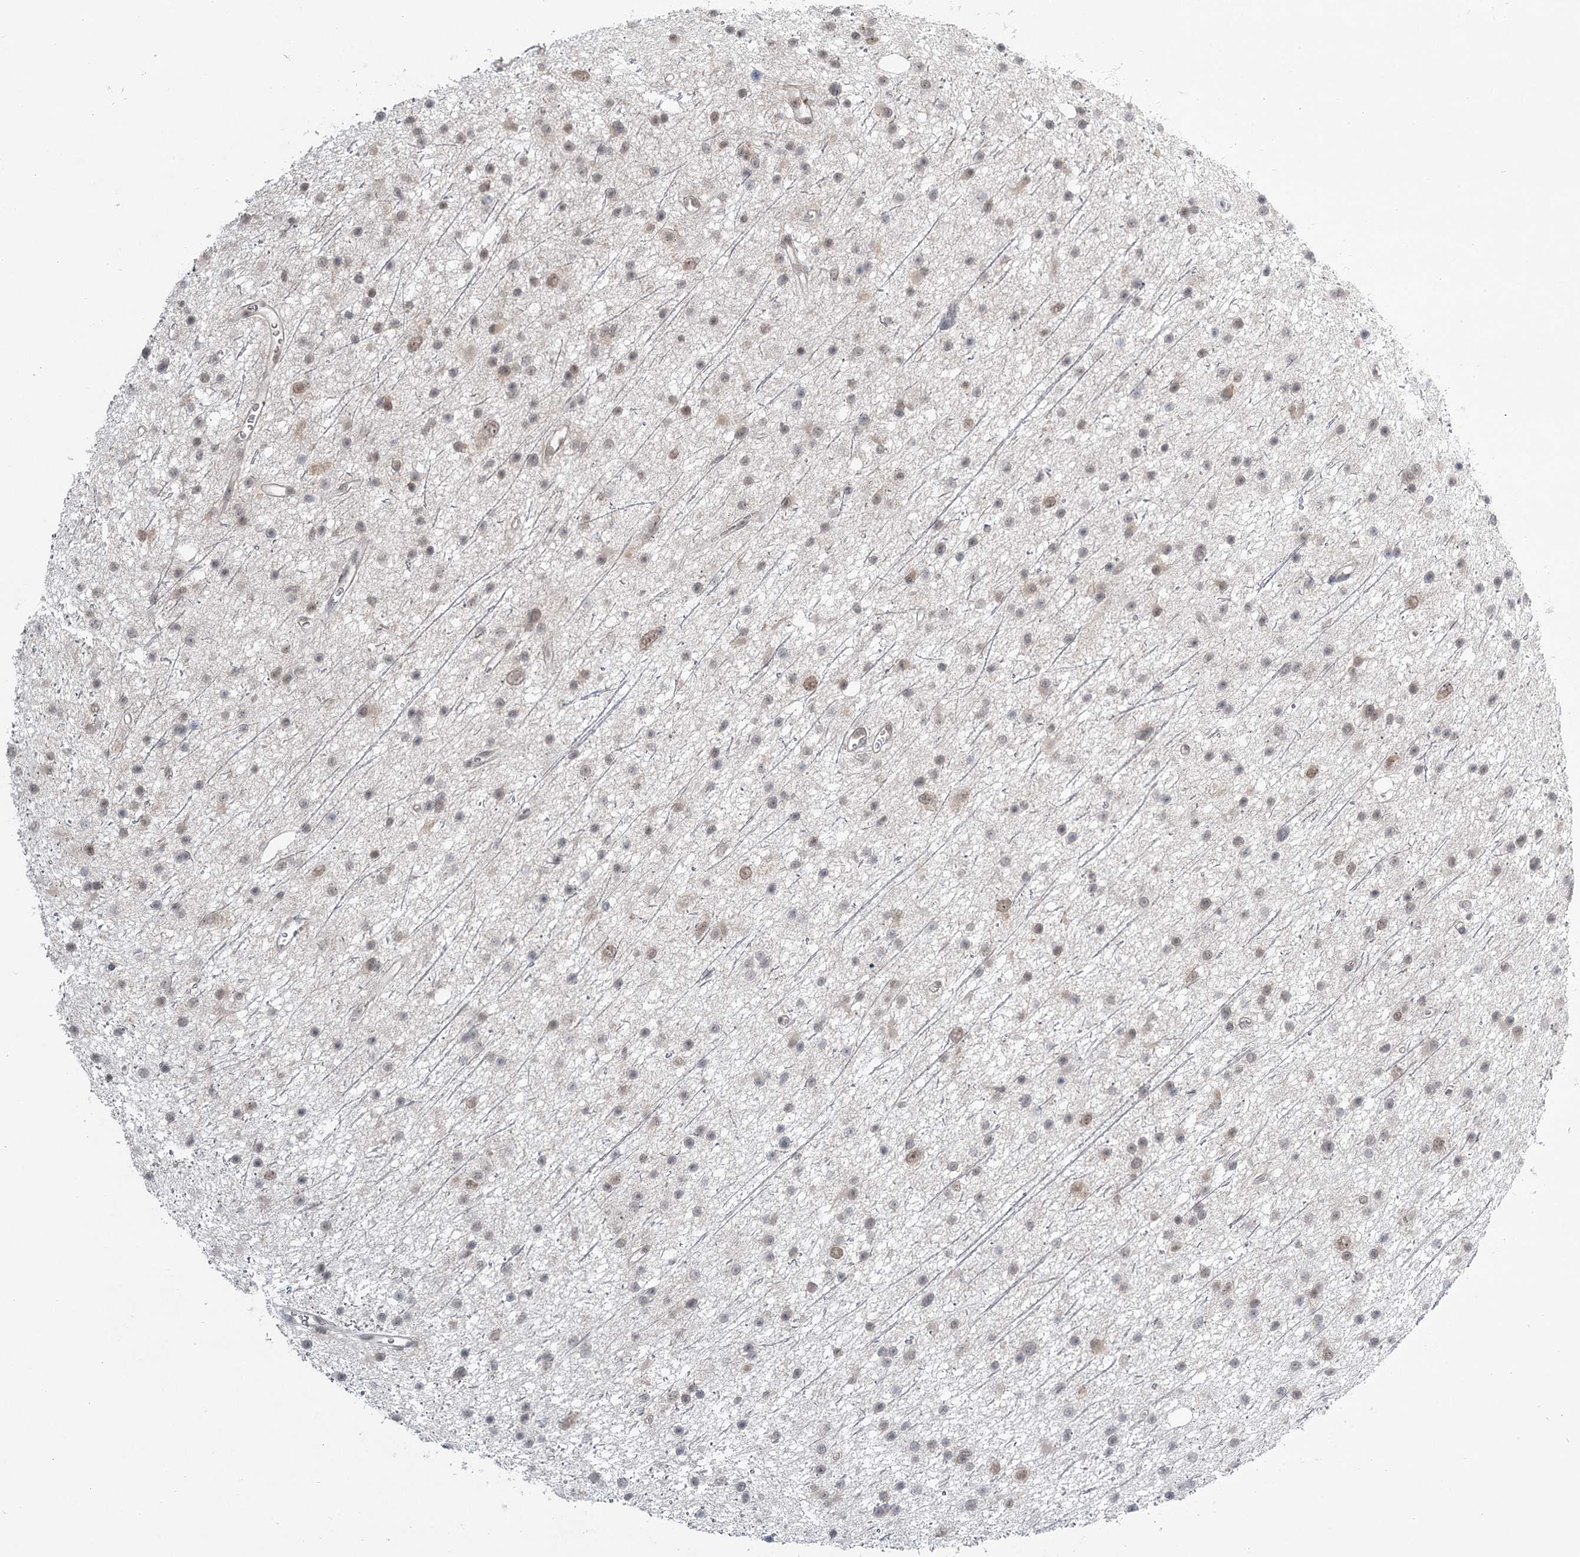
{"staining": {"intensity": "negative", "quantity": "none", "location": "none"}, "tissue": "glioma", "cell_type": "Tumor cells", "image_type": "cancer", "snomed": [{"axis": "morphology", "description": "Glioma, malignant, Low grade"}, {"axis": "topography", "description": "Cerebral cortex"}], "caption": "DAB (3,3'-diaminobenzidine) immunohistochemical staining of human glioma exhibits no significant staining in tumor cells. (Stains: DAB IHC with hematoxylin counter stain, Microscopy: brightfield microscopy at high magnification).", "gene": "TMEM70", "patient": {"sex": "female", "age": 39}}